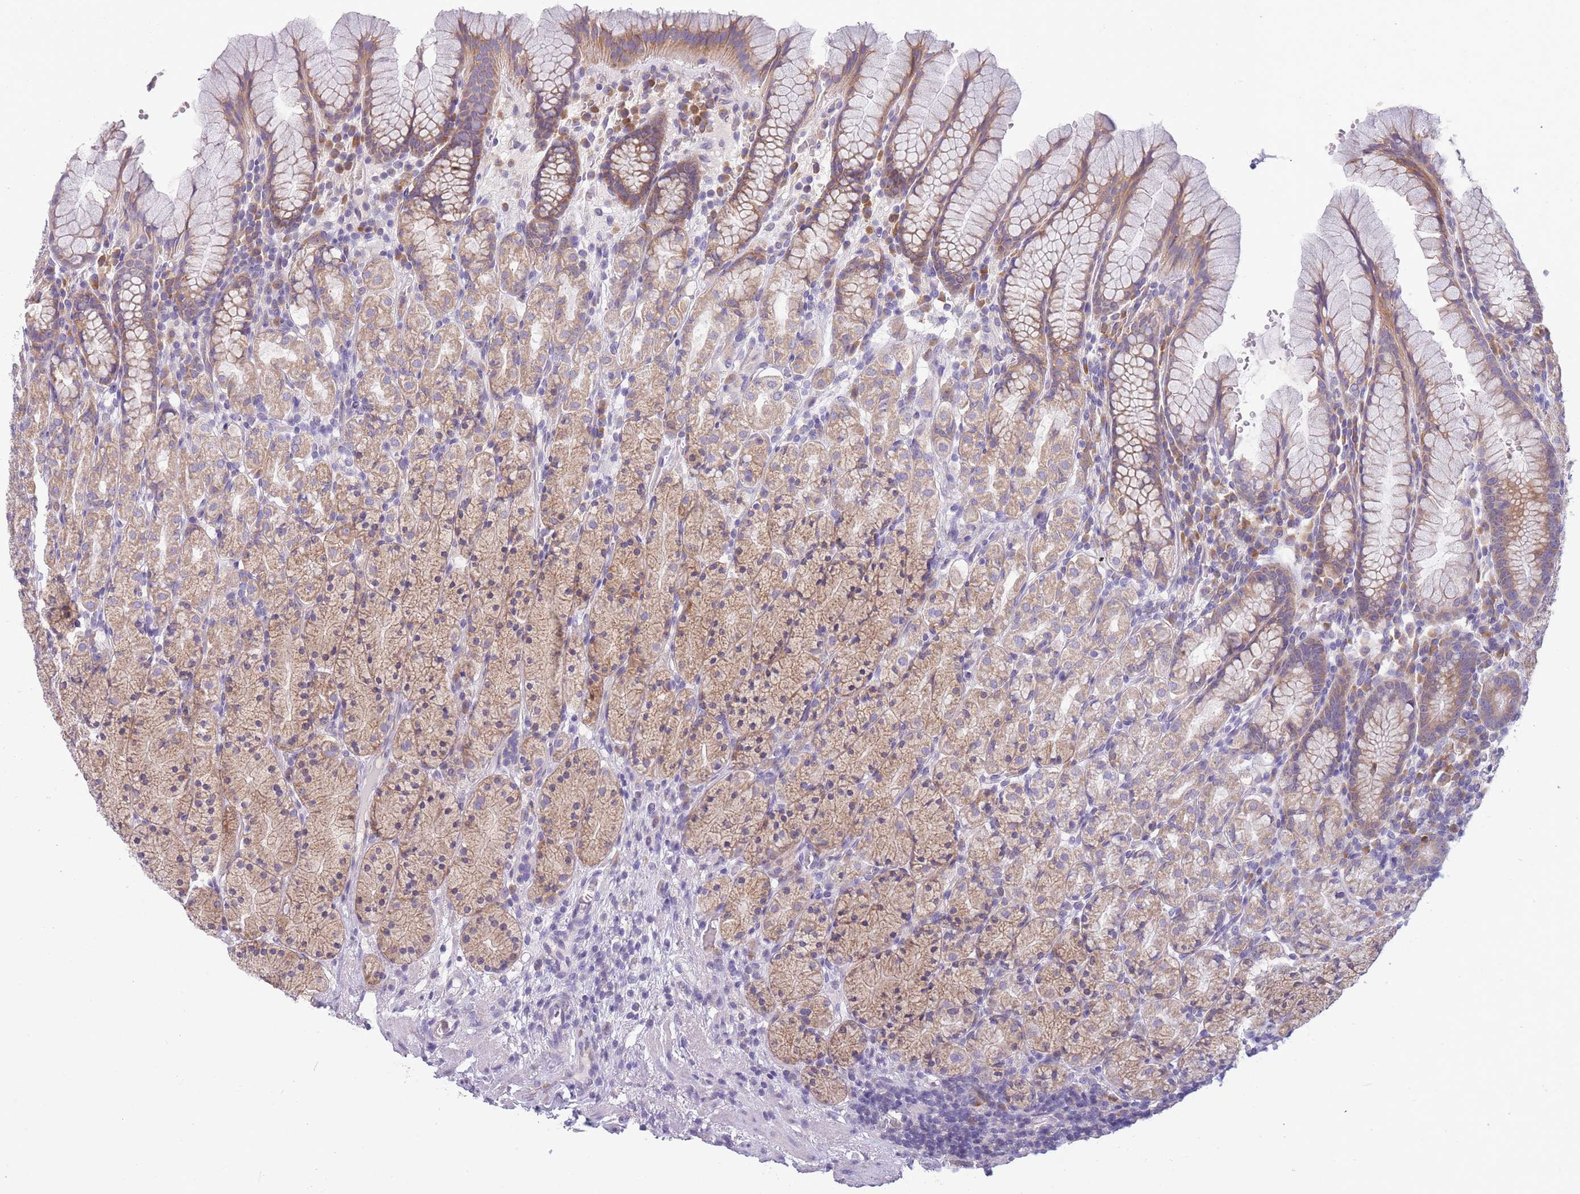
{"staining": {"intensity": "moderate", "quantity": ">75%", "location": "cytoplasmic/membranous"}, "tissue": "stomach", "cell_type": "Glandular cells", "image_type": "normal", "snomed": [{"axis": "morphology", "description": "Normal tissue, NOS"}, {"axis": "topography", "description": "Stomach, upper"}, {"axis": "topography", "description": "Stomach"}], "caption": "Immunohistochemistry of unremarkable human stomach demonstrates medium levels of moderate cytoplasmic/membranous staining in approximately >75% of glandular cells.", "gene": "NDUFAF6", "patient": {"sex": "male", "age": 62}}